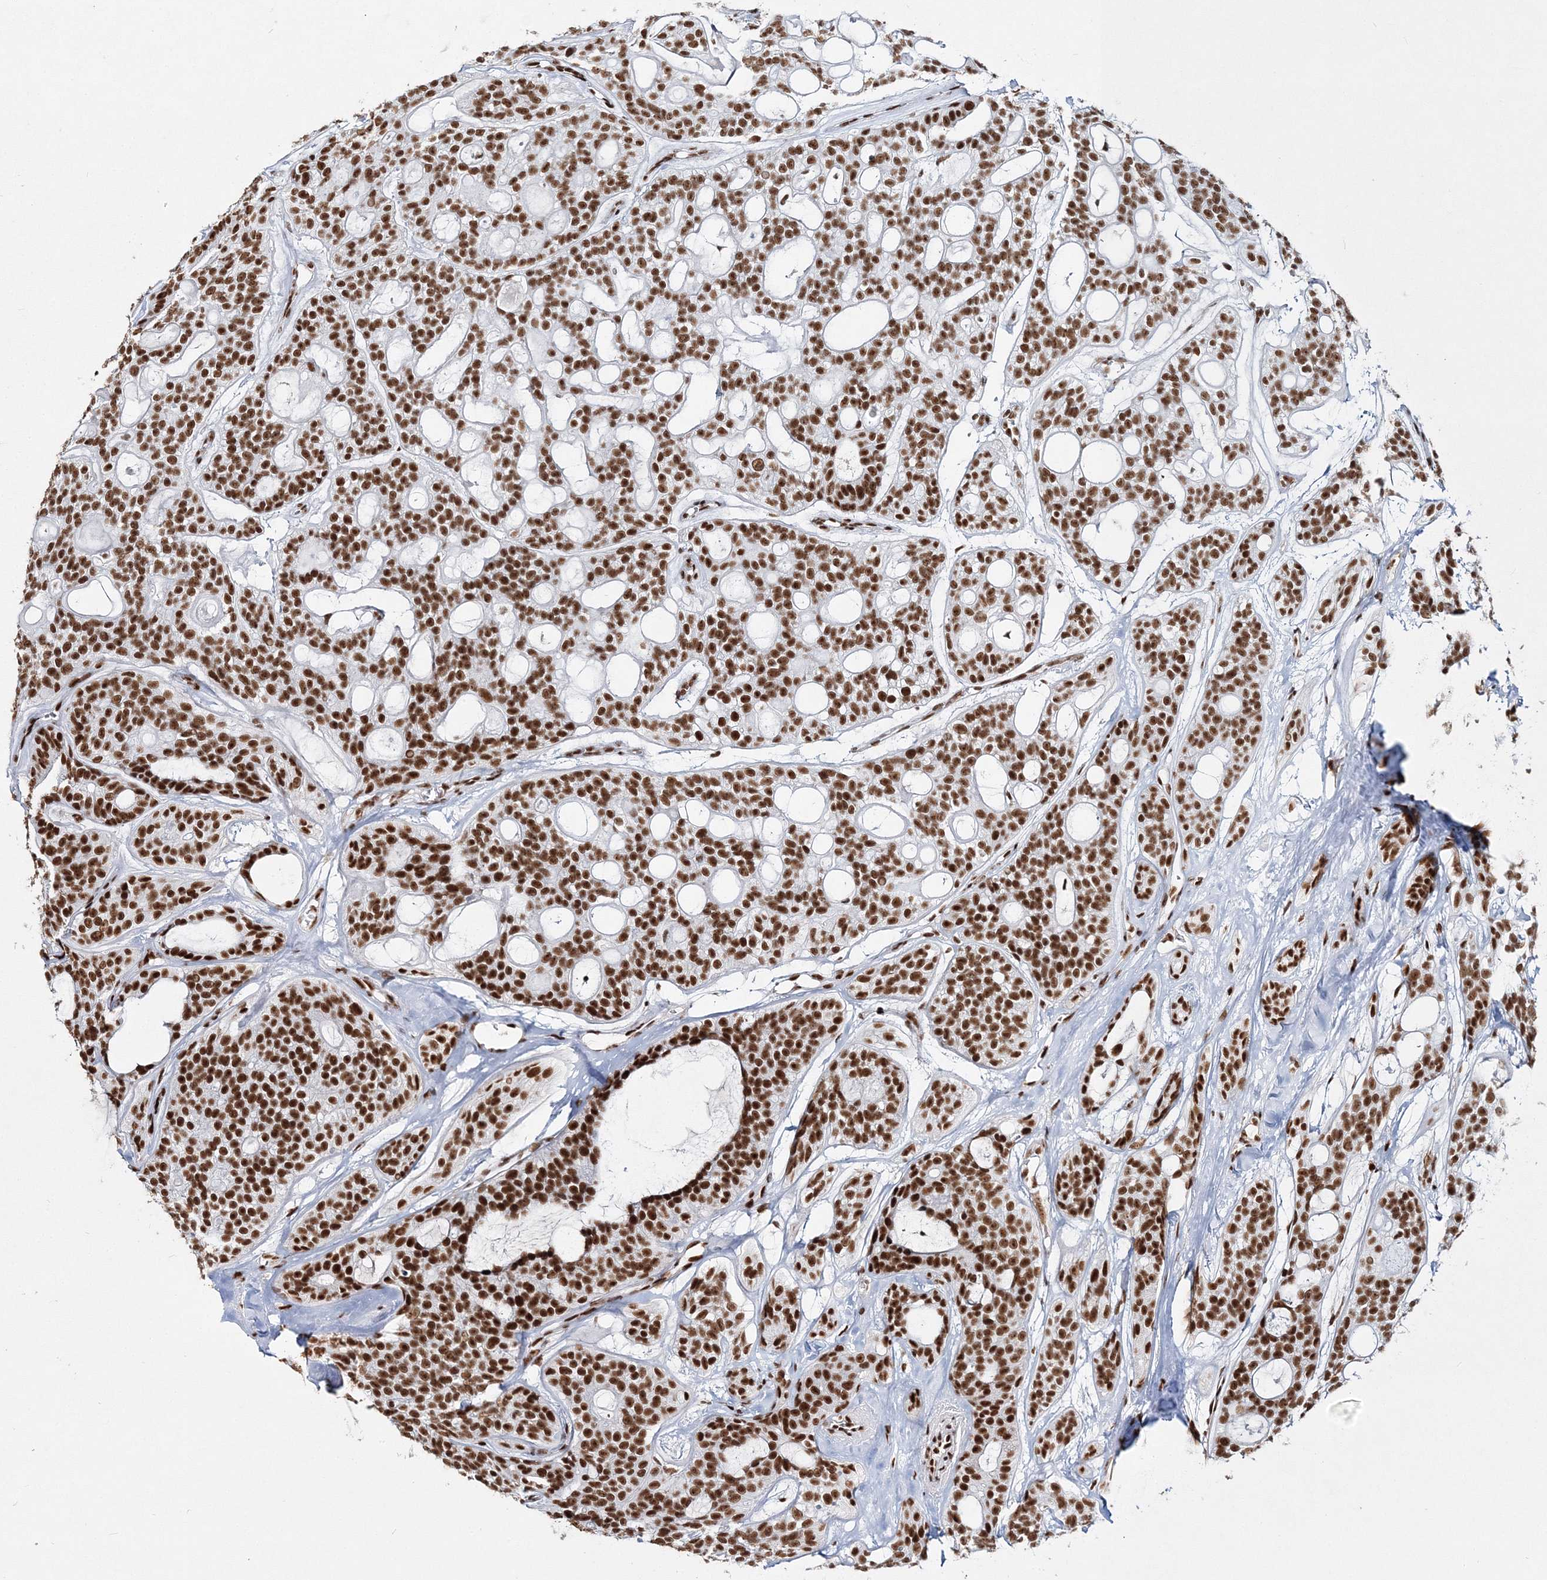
{"staining": {"intensity": "strong", "quantity": ">75%", "location": "cytoplasmic/membranous"}, "tissue": "head and neck cancer", "cell_type": "Tumor cells", "image_type": "cancer", "snomed": [{"axis": "morphology", "description": "Adenocarcinoma, NOS"}, {"axis": "topography", "description": "Head-Neck"}], "caption": "Strong cytoplasmic/membranous protein staining is appreciated in about >75% of tumor cells in adenocarcinoma (head and neck). Immunohistochemistry (ihc) stains the protein in brown and the nuclei are stained blue.", "gene": "QRICH1", "patient": {"sex": "male", "age": 66}}